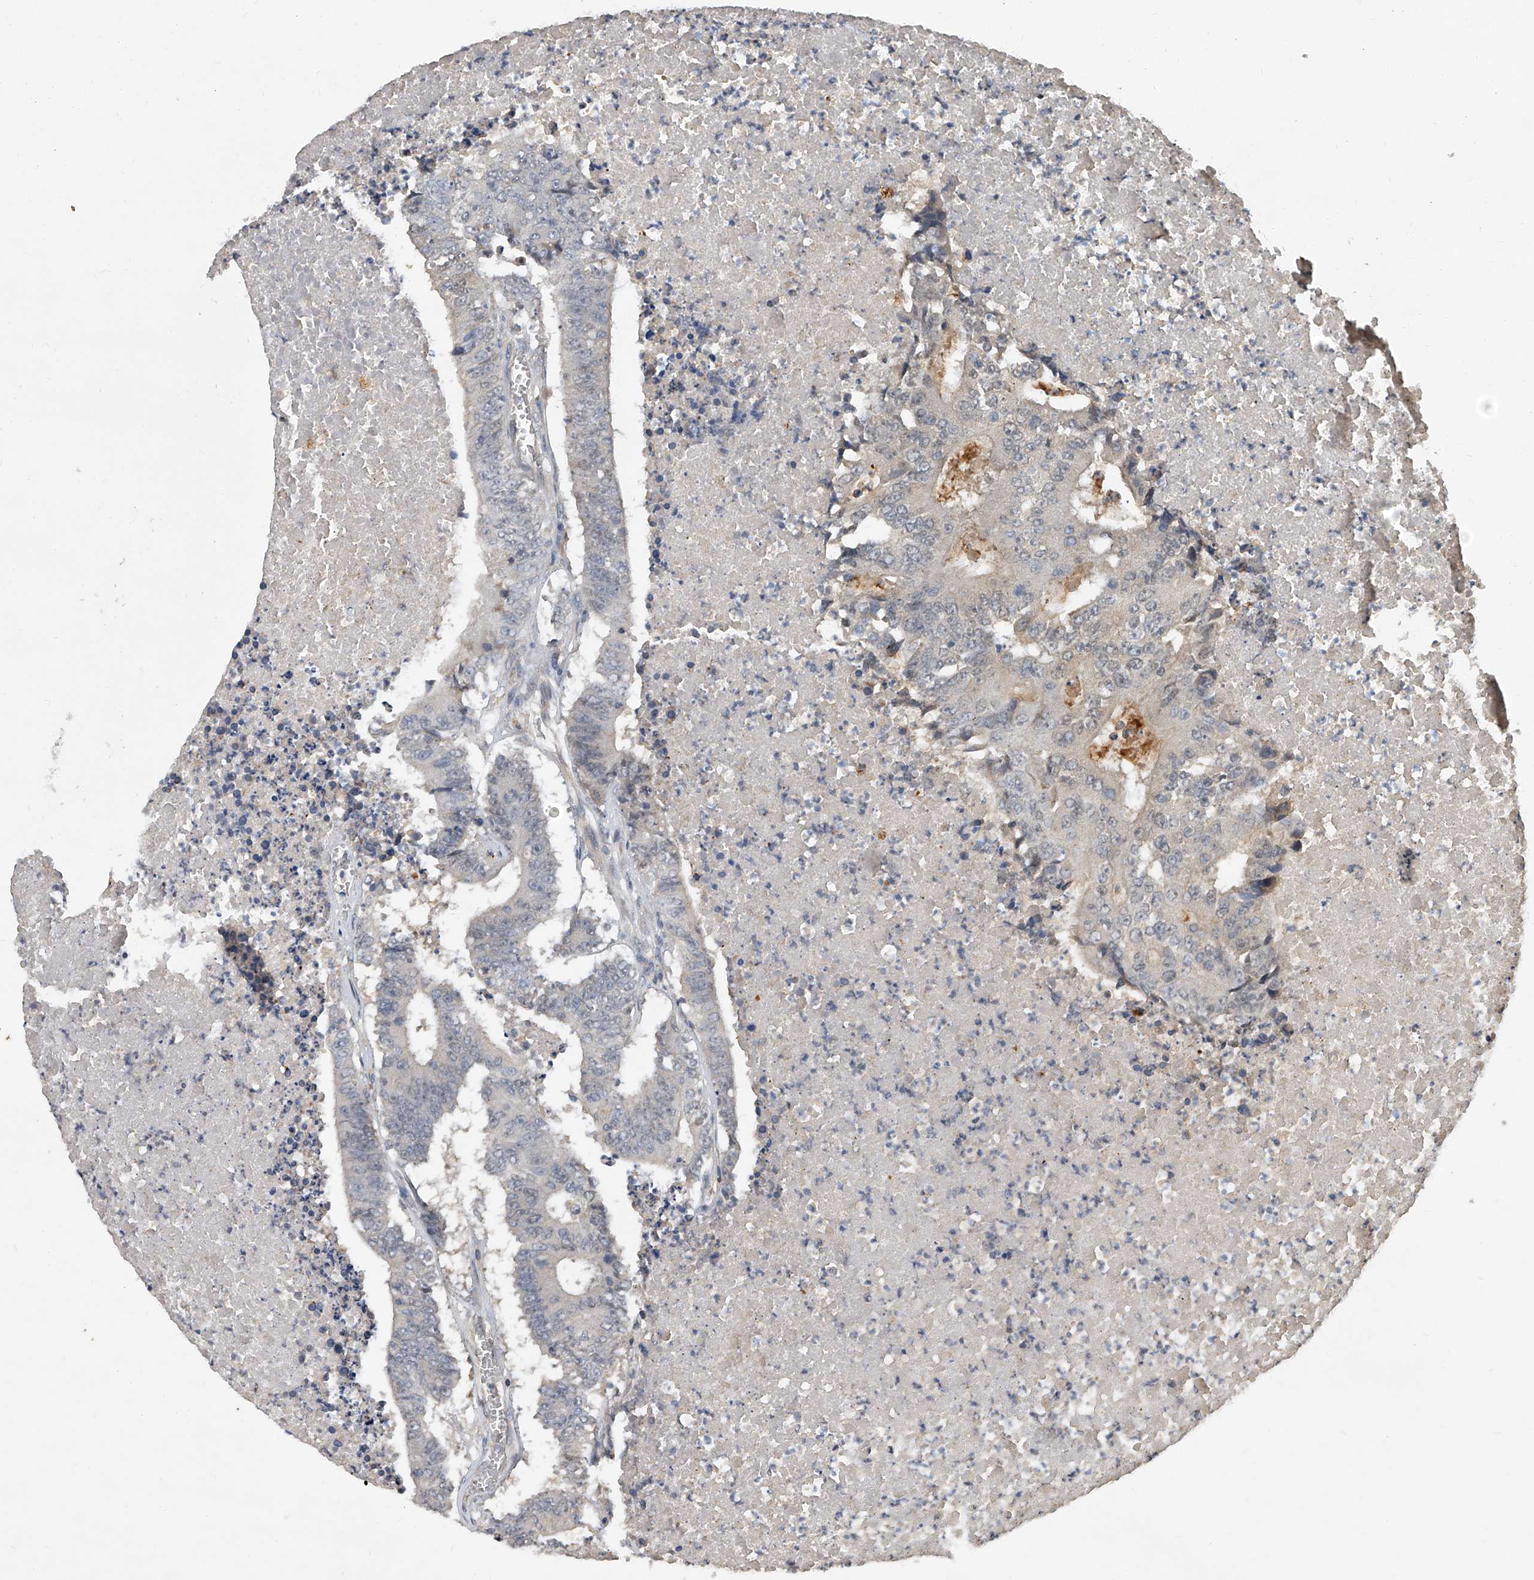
{"staining": {"intensity": "negative", "quantity": "none", "location": "none"}, "tissue": "colorectal cancer", "cell_type": "Tumor cells", "image_type": "cancer", "snomed": [{"axis": "morphology", "description": "Adenocarcinoma, NOS"}, {"axis": "topography", "description": "Colon"}], "caption": "Immunohistochemical staining of colorectal cancer exhibits no significant staining in tumor cells.", "gene": "JAG2", "patient": {"sex": "male", "age": 87}}